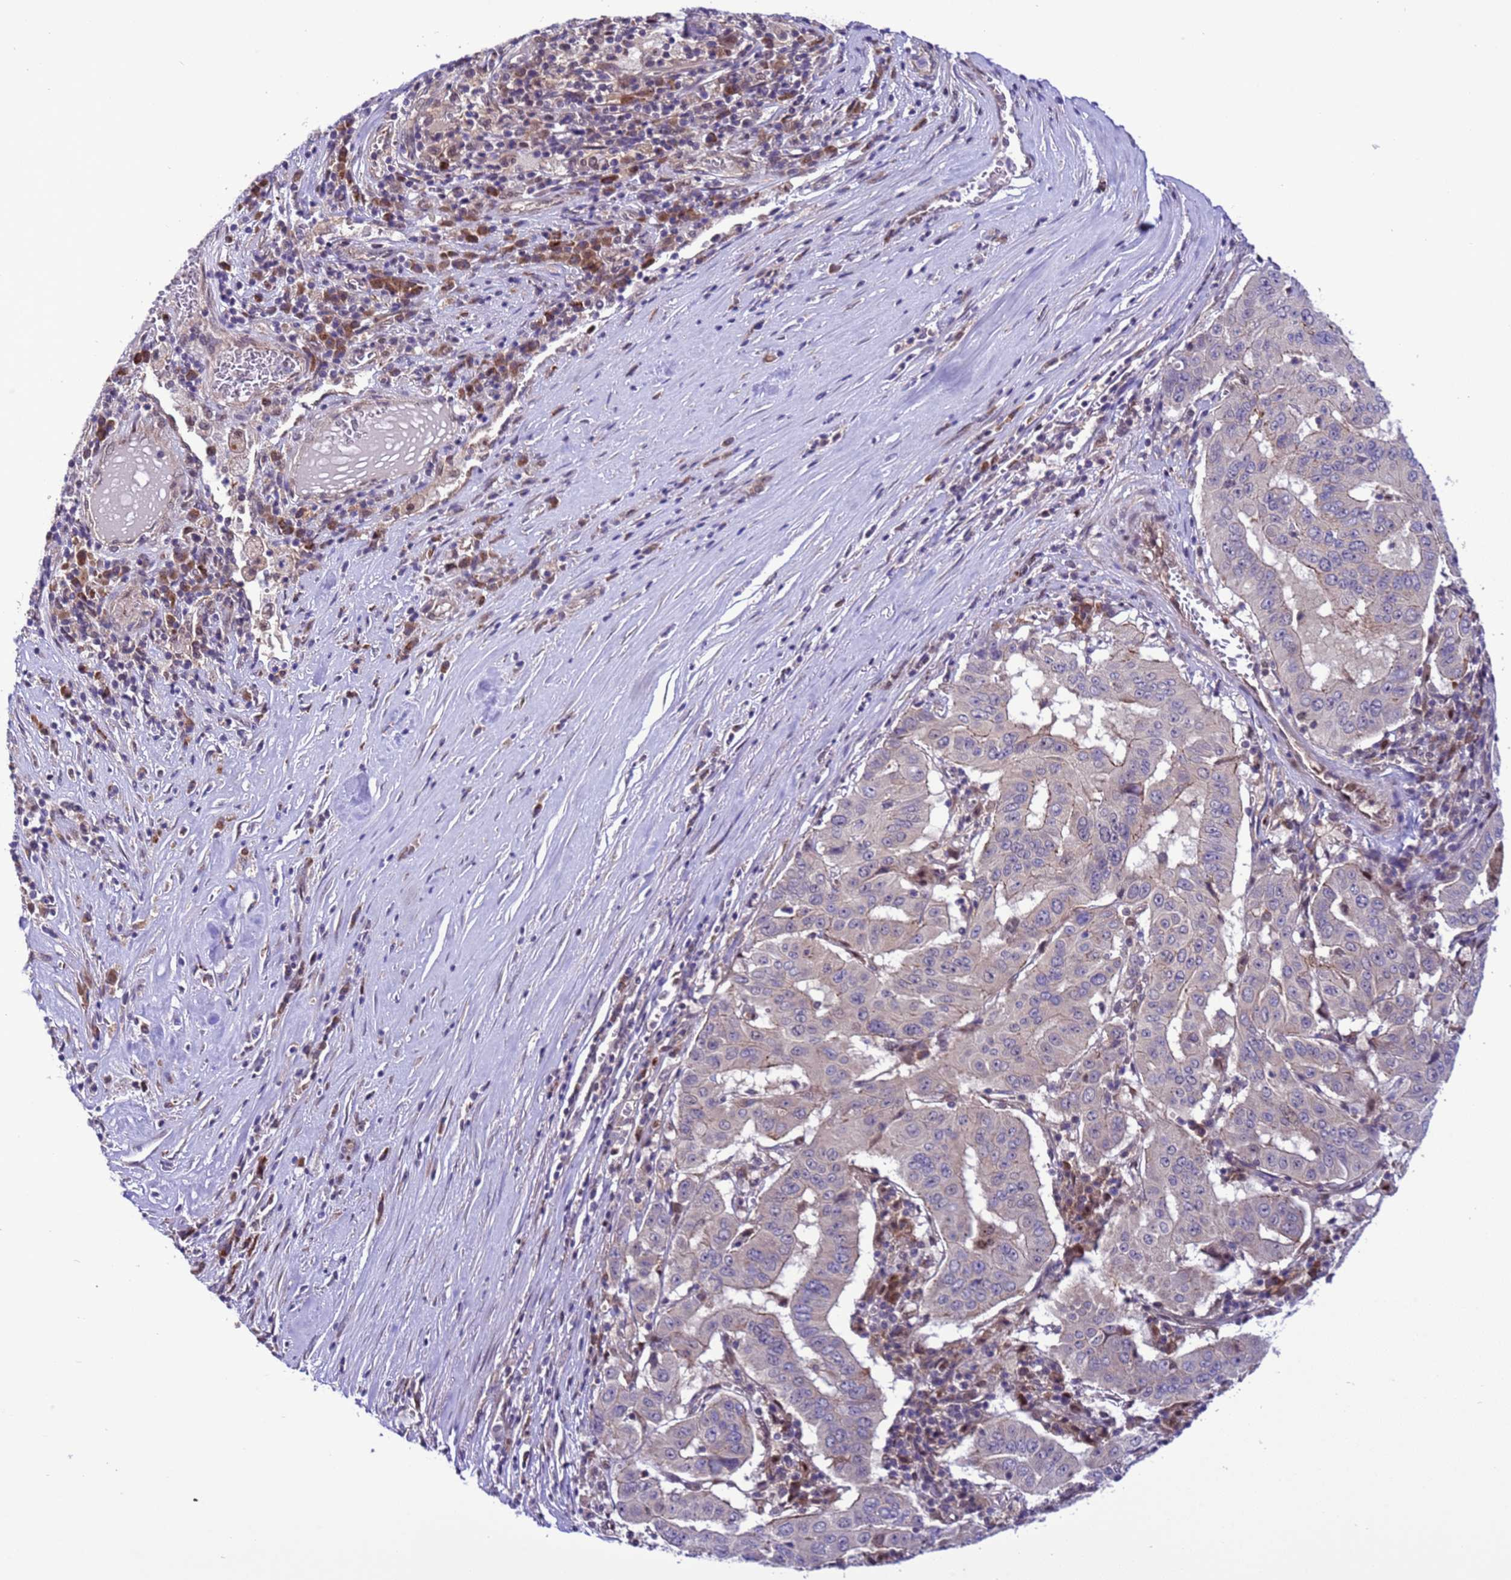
{"staining": {"intensity": "negative", "quantity": "none", "location": "none"}, "tissue": "pancreatic cancer", "cell_type": "Tumor cells", "image_type": "cancer", "snomed": [{"axis": "morphology", "description": "Adenocarcinoma, NOS"}, {"axis": "topography", "description": "Pancreas"}], "caption": "Micrograph shows no significant protein staining in tumor cells of pancreatic cancer (adenocarcinoma).", "gene": "RASD1", "patient": {"sex": "male", "age": 63}}